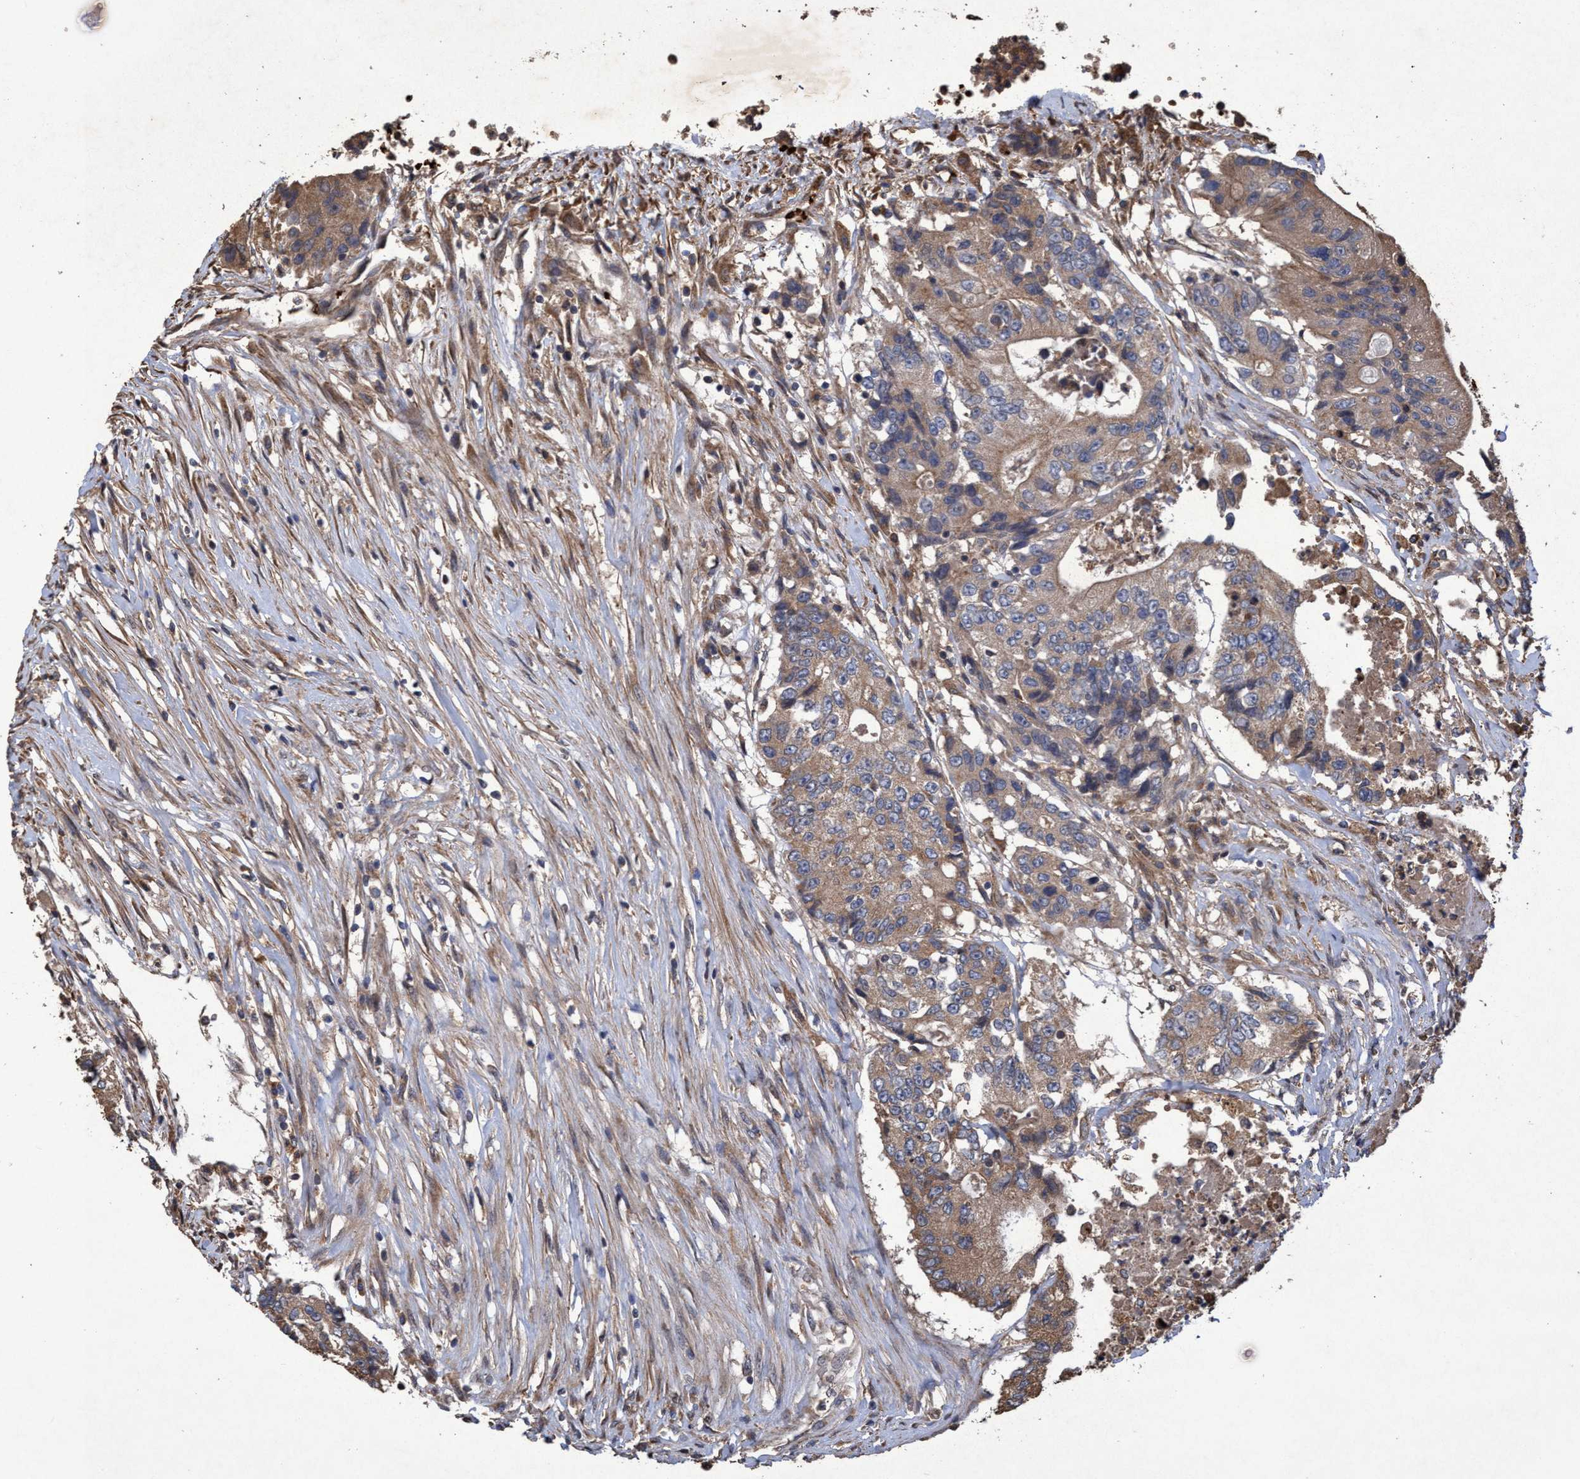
{"staining": {"intensity": "weak", "quantity": ">75%", "location": "cytoplasmic/membranous"}, "tissue": "colorectal cancer", "cell_type": "Tumor cells", "image_type": "cancer", "snomed": [{"axis": "morphology", "description": "Adenocarcinoma, NOS"}, {"axis": "topography", "description": "Colon"}], "caption": "A micrograph showing weak cytoplasmic/membranous staining in about >75% of tumor cells in colorectal adenocarcinoma, as visualized by brown immunohistochemical staining.", "gene": "CHMP6", "patient": {"sex": "female", "age": 77}}